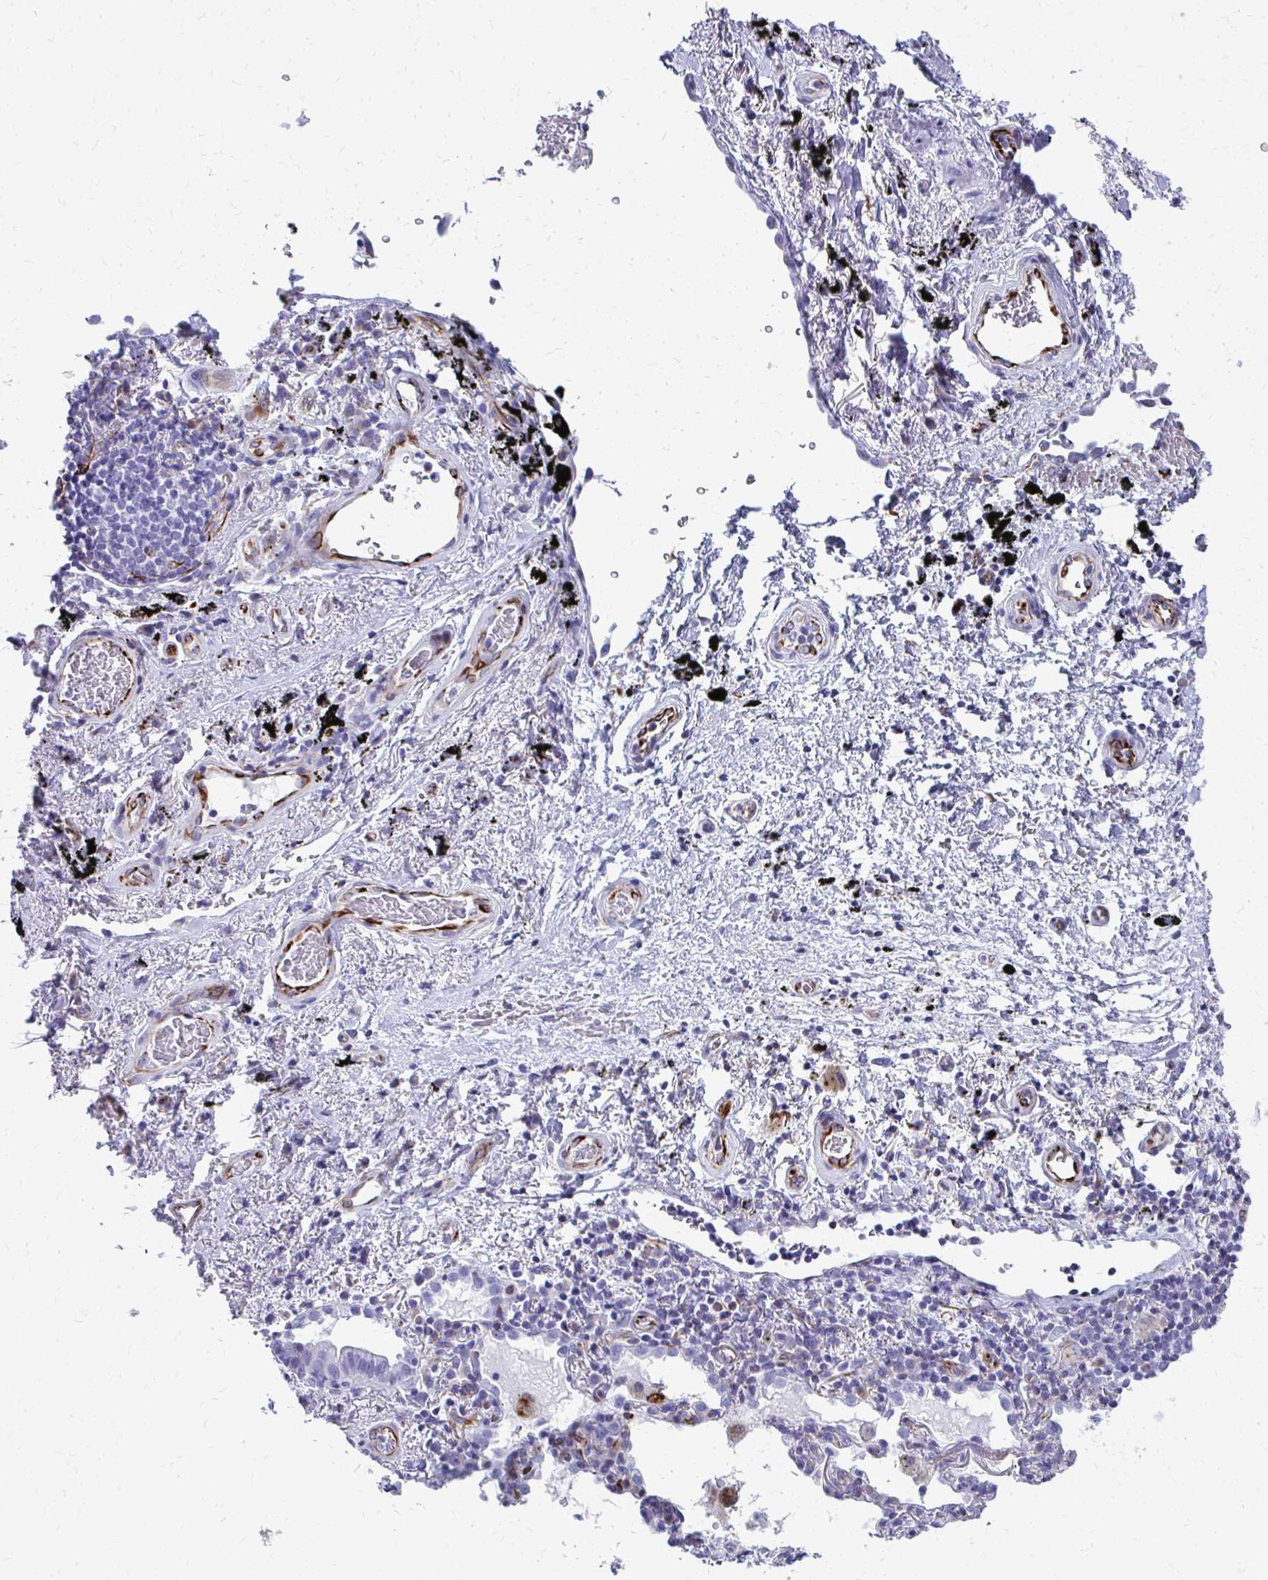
{"staining": {"intensity": "negative", "quantity": "none", "location": "none"}, "tissue": "lung cancer", "cell_type": "Tumor cells", "image_type": "cancer", "snomed": [{"axis": "morphology", "description": "Adenocarcinoma, NOS"}, {"axis": "topography", "description": "Lung"}], "caption": "Human lung adenocarcinoma stained for a protein using immunohistochemistry (IHC) demonstrates no staining in tumor cells.", "gene": "TRIM6", "patient": {"sex": "male", "age": 77}}